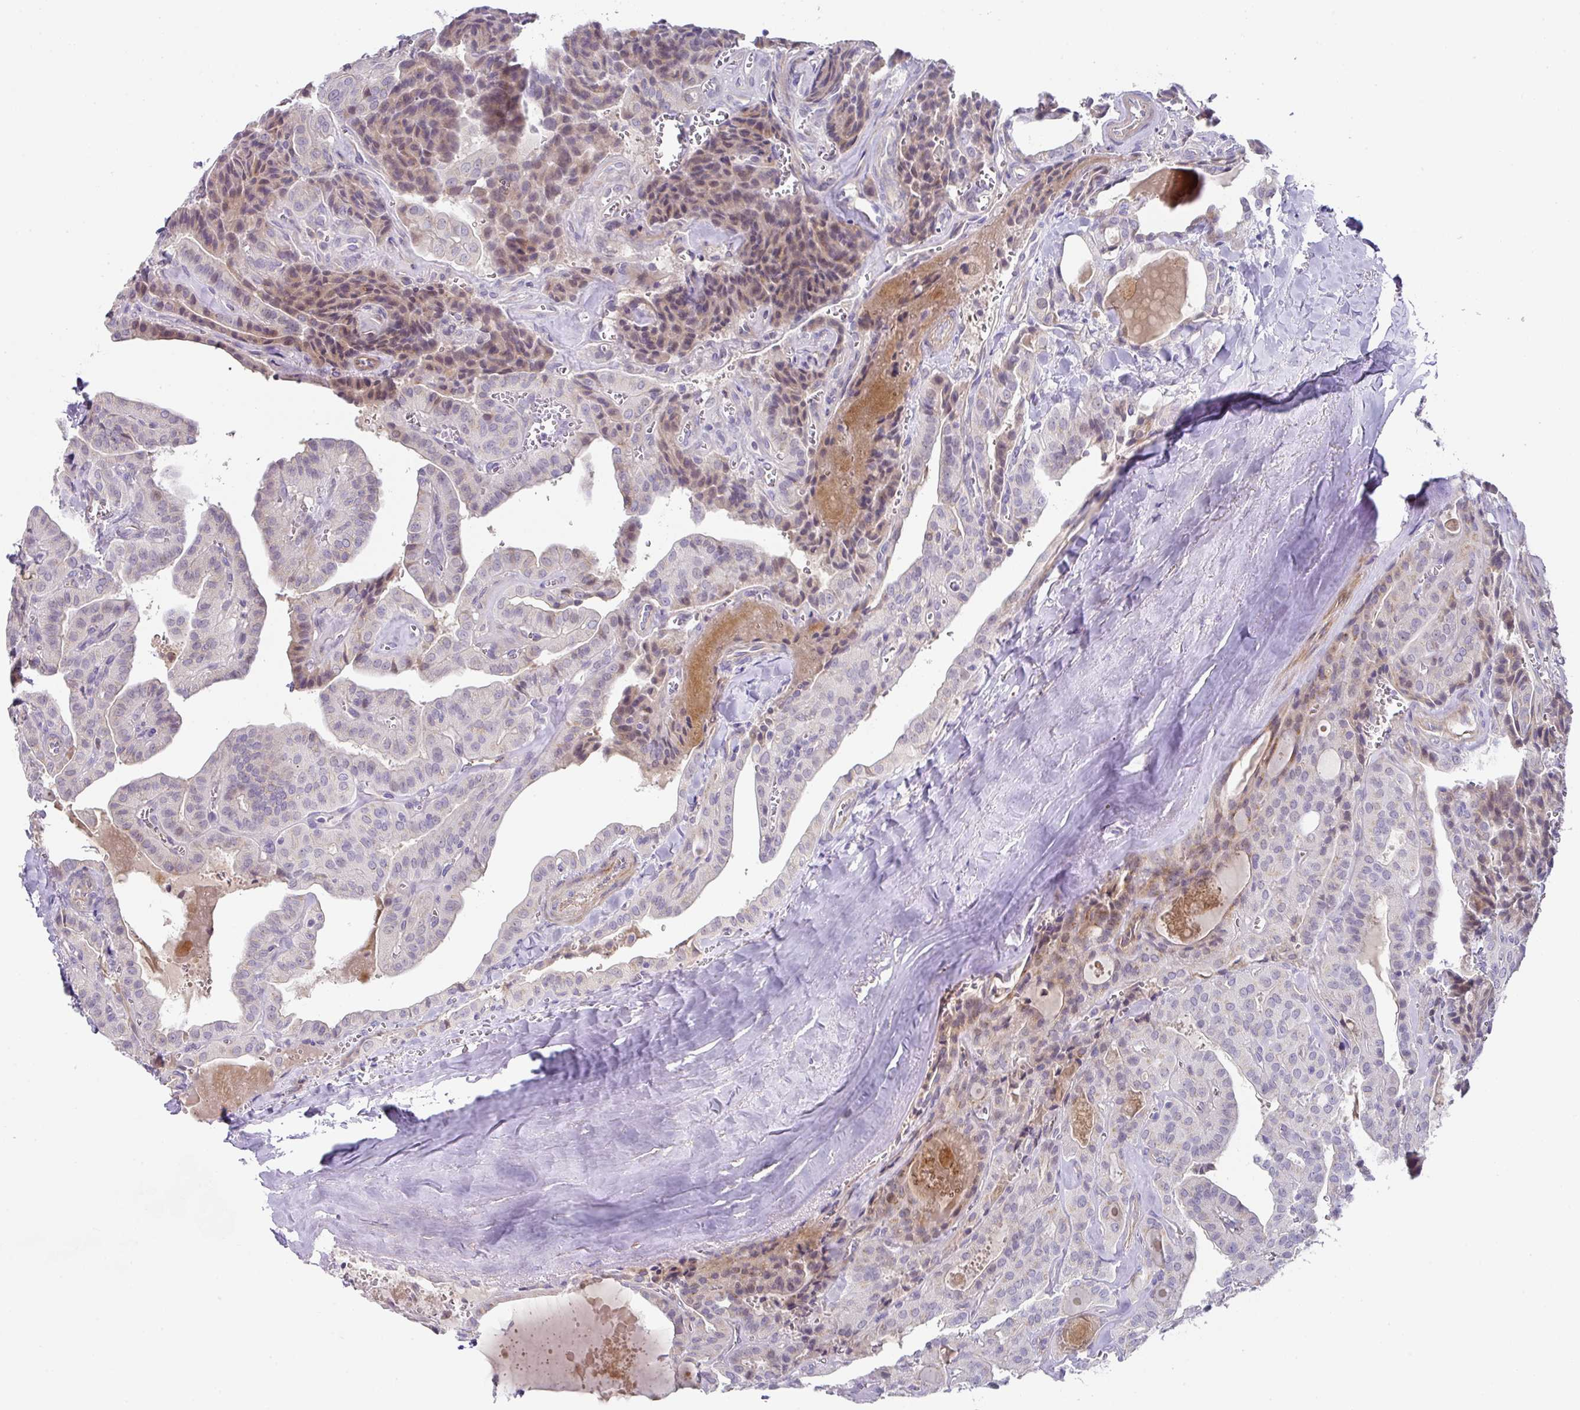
{"staining": {"intensity": "negative", "quantity": "none", "location": "none"}, "tissue": "thyroid cancer", "cell_type": "Tumor cells", "image_type": "cancer", "snomed": [{"axis": "morphology", "description": "Papillary adenocarcinoma, NOS"}, {"axis": "topography", "description": "Thyroid gland"}], "caption": "This photomicrograph is of thyroid cancer (papillary adenocarcinoma) stained with immunohistochemistry to label a protein in brown with the nuclei are counter-stained blue. There is no staining in tumor cells.", "gene": "TARM1", "patient": {"sex": "male", "age": 52}}